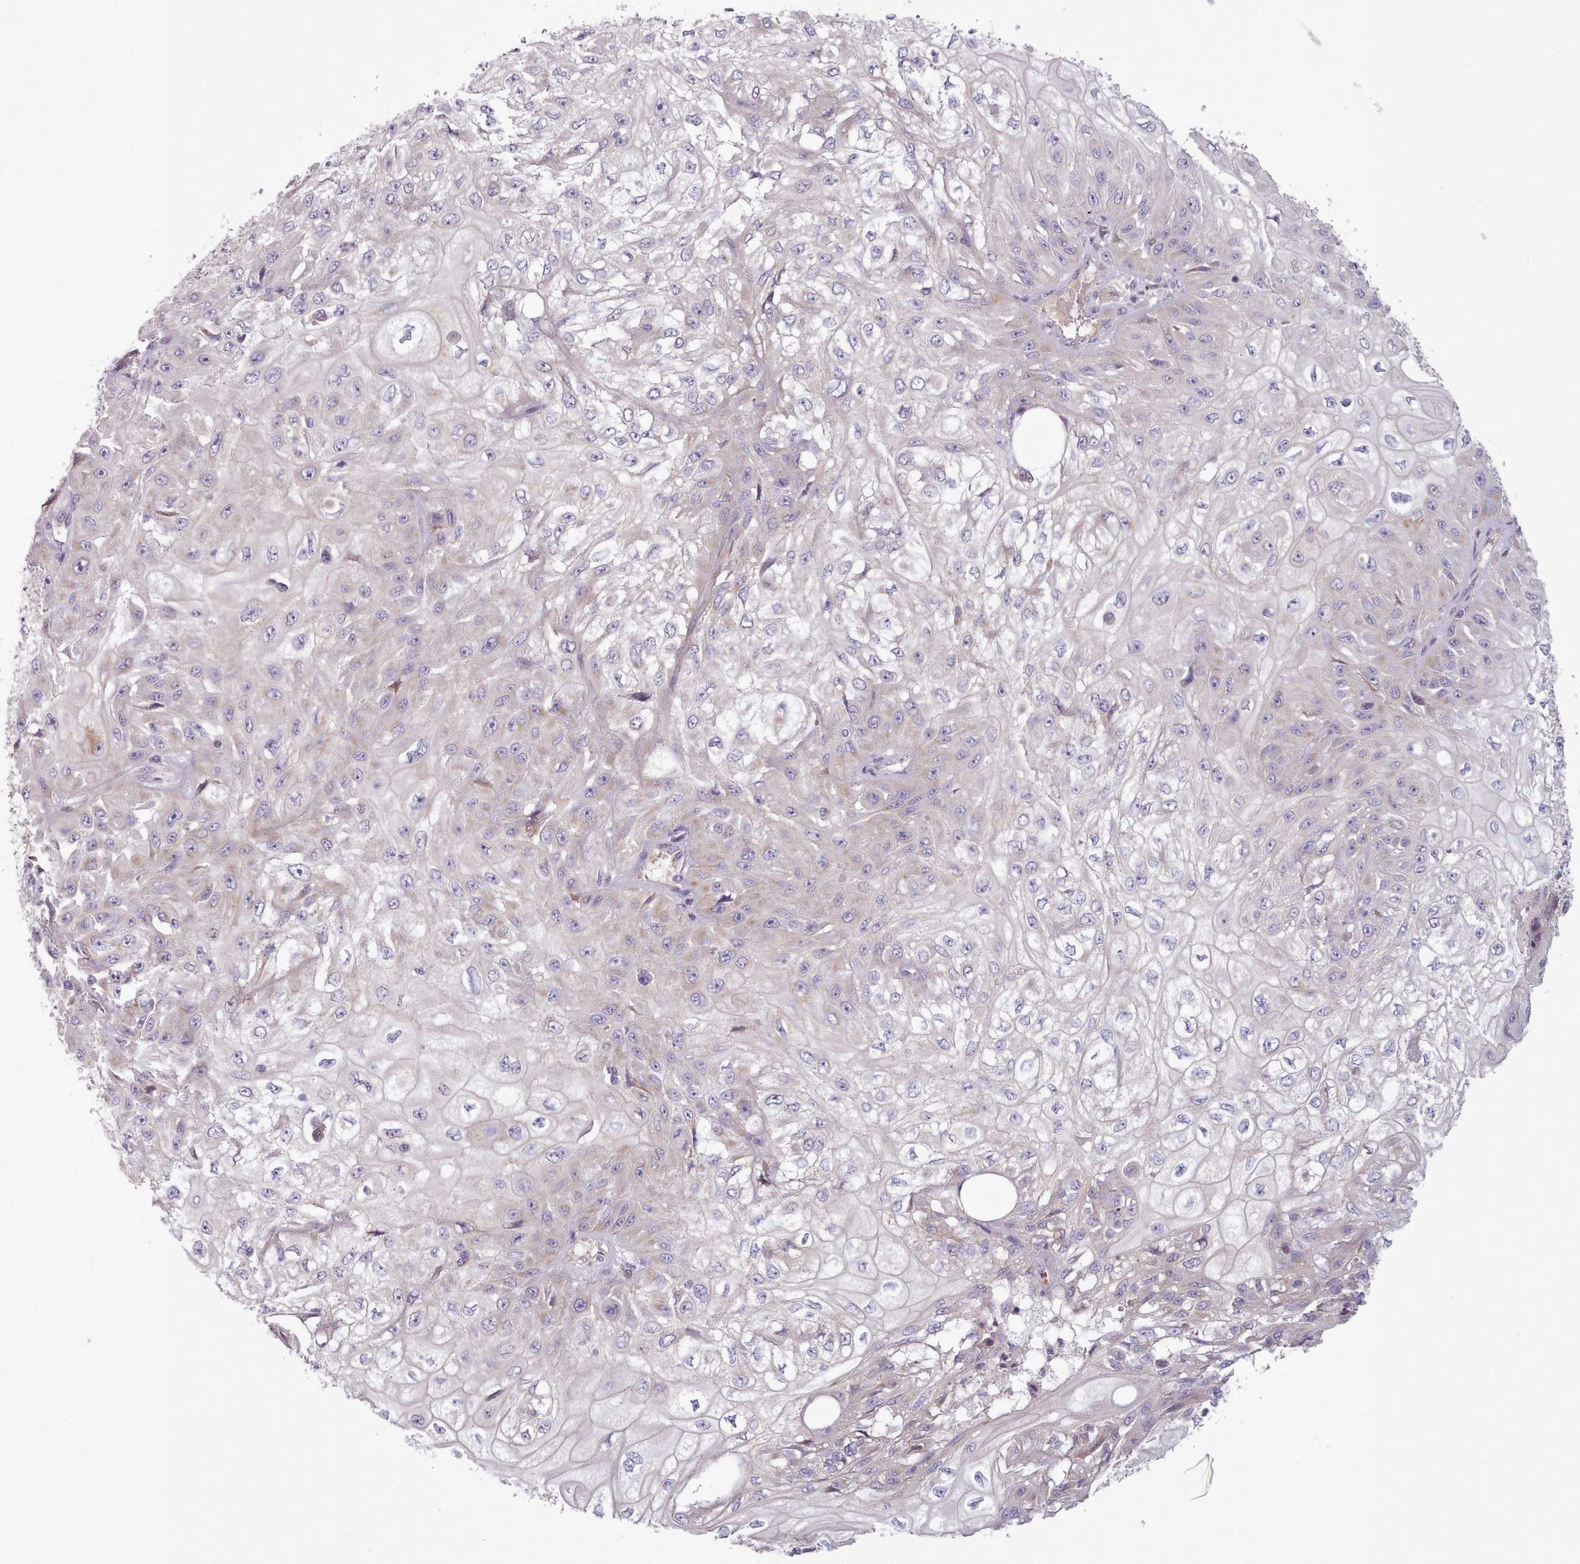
{"staining": {"intensity": "negative", "quantity": "none", "location": "none"}, "tissue": "skin cancer", "cell_type": "Tumor cells", "image_type": "cancer", "snomed": [{"axis": "morphology", "description": "Squamous cell carcinoma, NOS"}, {"axis": "morphology", "description": "Squamous cell carcinoma, metastatic, NOS"}, {"axis": "topography", "description": "Skin"}, {"axis": "topography", "description": "Lymph node"}], "caption": "Tumor cells are negative for protein expression in human skin squamous cell carcinoma. (Immunohistochemistry (ihc), brightfield microscopy, high magnification).", "gene": "LAPTM5", "patient": {"sex": "male", "age": 75}}